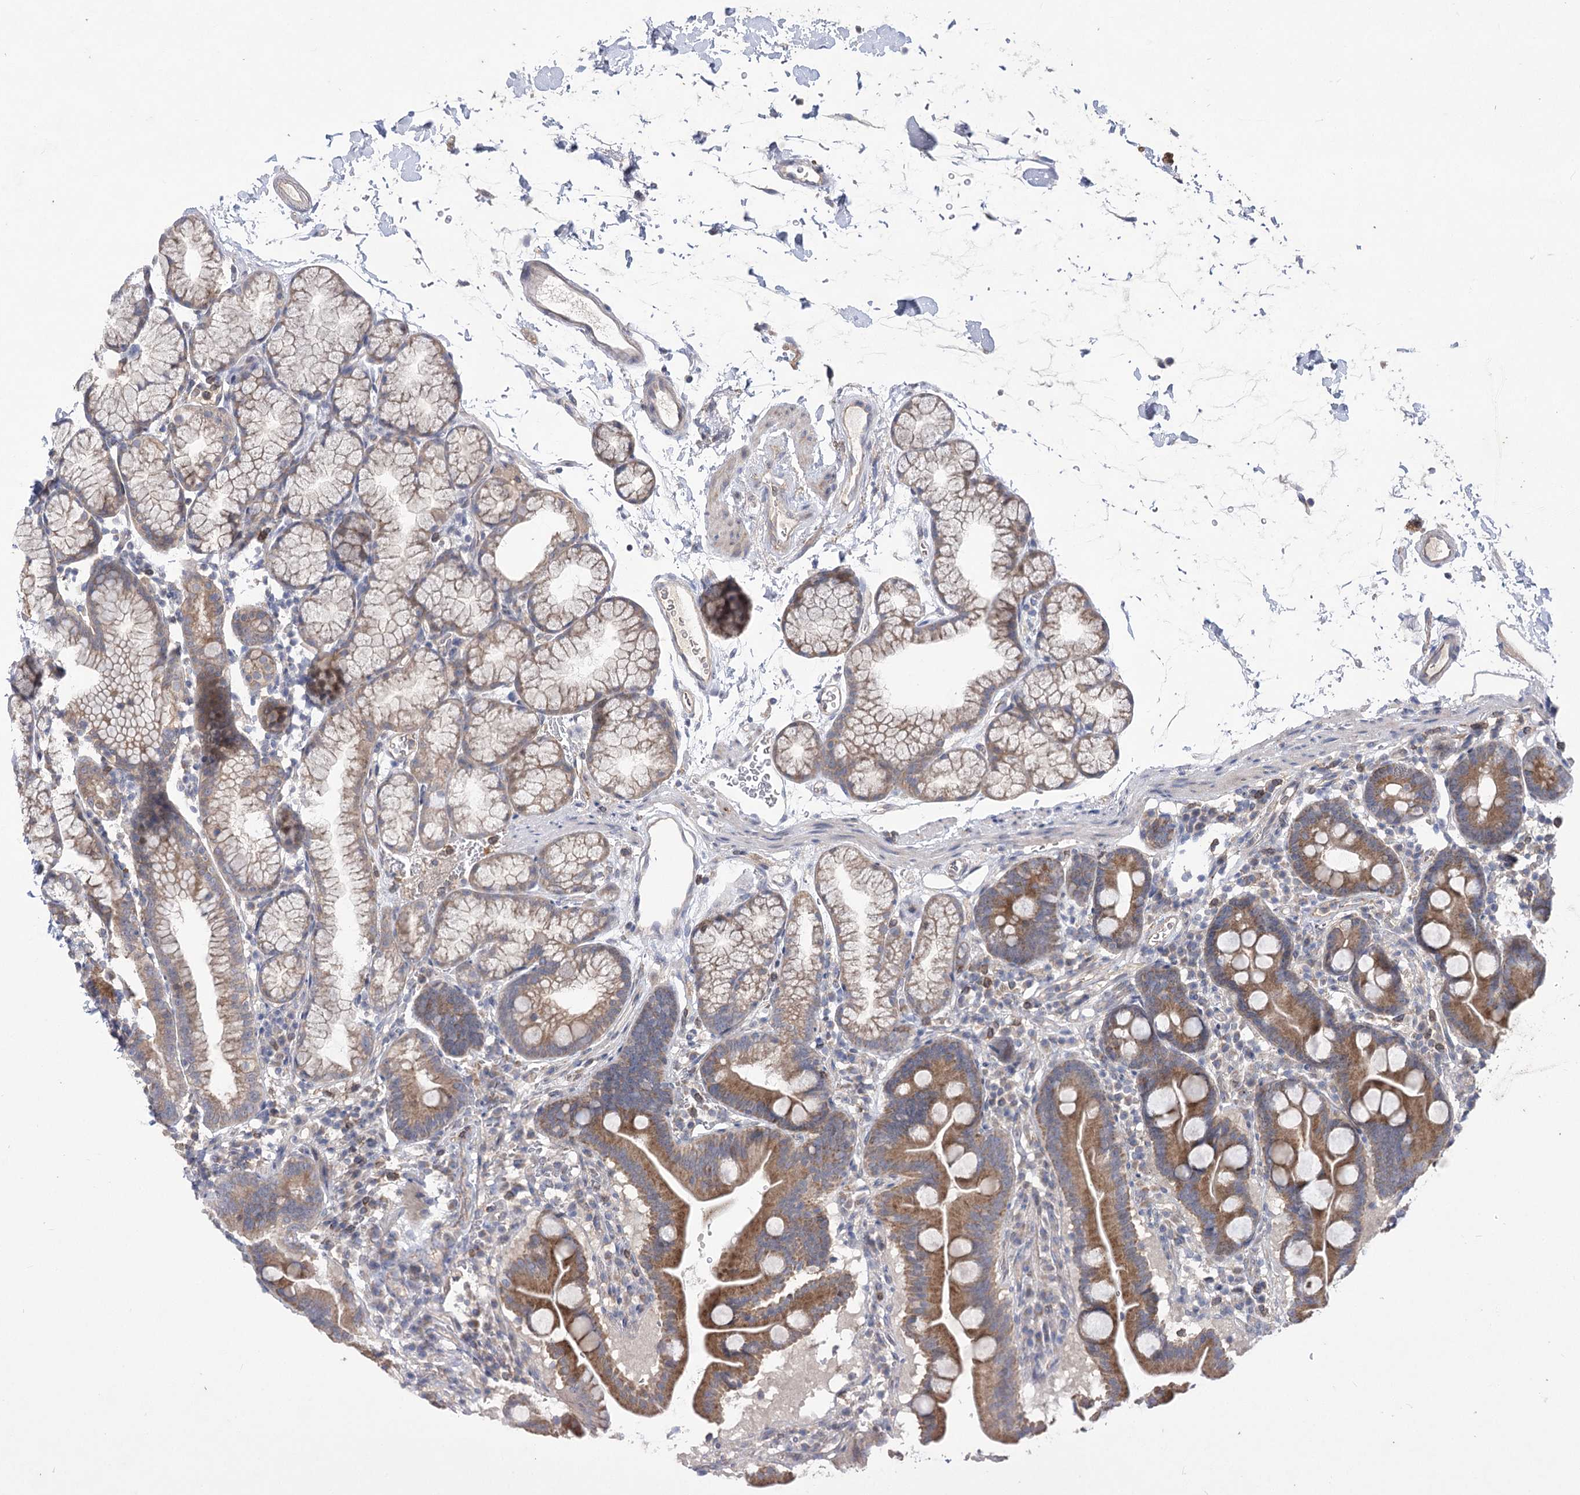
{"staining": {"intensity": "moderate", "quantity": ">75%", "location": "cytoplasmic/membranous"}, "tissue": "duodenum", "cell_type": "Glandular cells", "image_type": "normal", "snomed": [{"axis": "morphology", "description": "Normal tissue, NOS"}, {"axis": "topography", "description": "Duodenum"}], "caption": "There is medium levels of moderate cytoplasmic/membranous expression in glandular cells of unremarkable duodenum, as demonstrated by immunohistochemical staining (brown color).", "gene": "AURKC", "patient": {"sex": "male", "age": 54}}